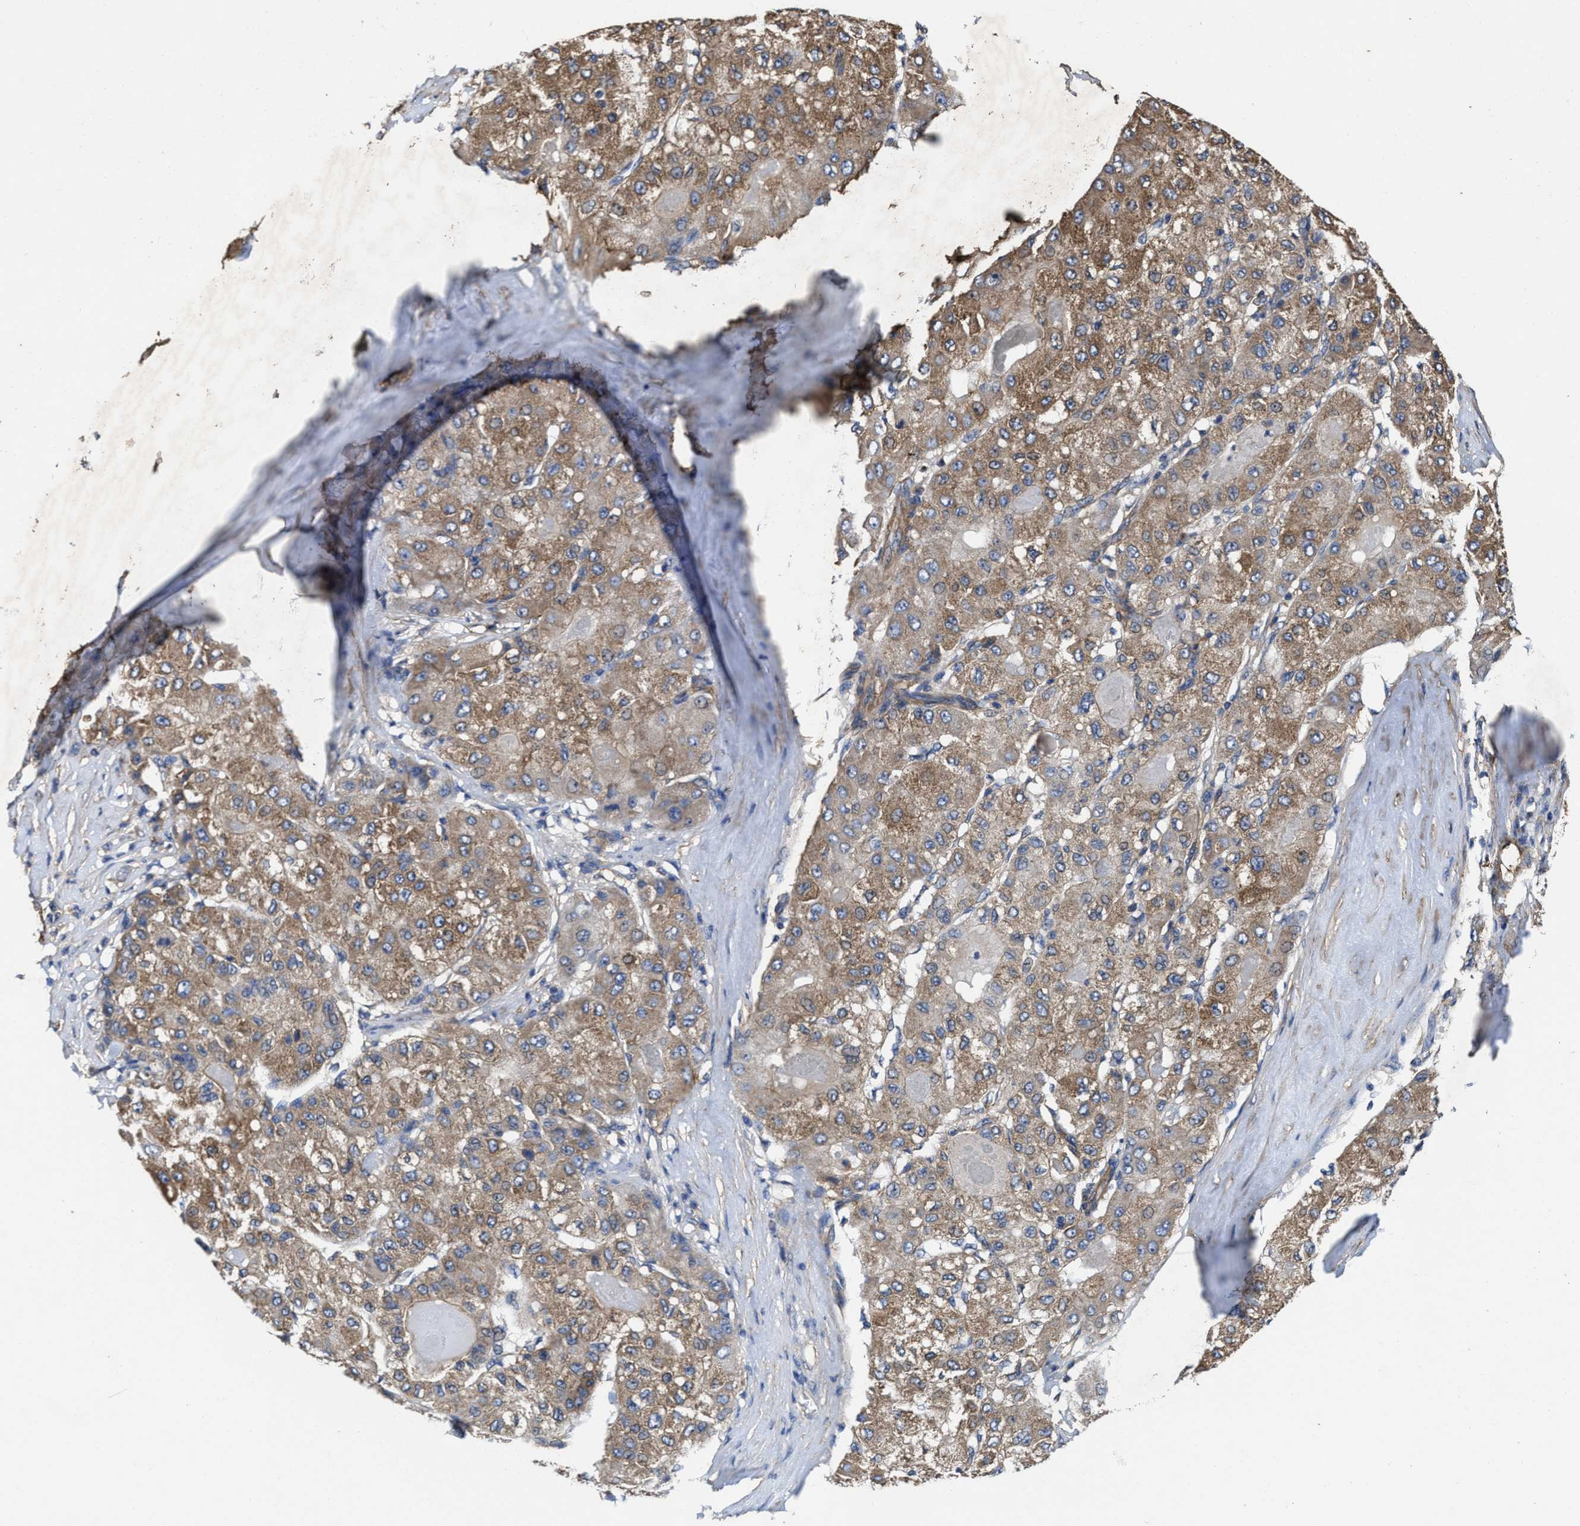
{"staining": {"intensity": "moderate", "quantity": ">75%", "location": "cytoplasmic/membranous"}, "tissue": "liver cancer", "cell_type": "Tumor cells", "image_type": "cancer", "snomed": [{"axis": "morphology", "description": "Carcinoma, Hepatocellular, NOS"}, {"axis": "topography", "description": "Liver"}], "caption": "Immunohistochemical staining of liver cancer (hepatocellular carcinoma) demonstrates moderate cytoplasmic/membranous protein positivity in approximately >75% of tumor cells.", "gene": "SFXN4", "patient": {"sex": "male", "age": 80}}